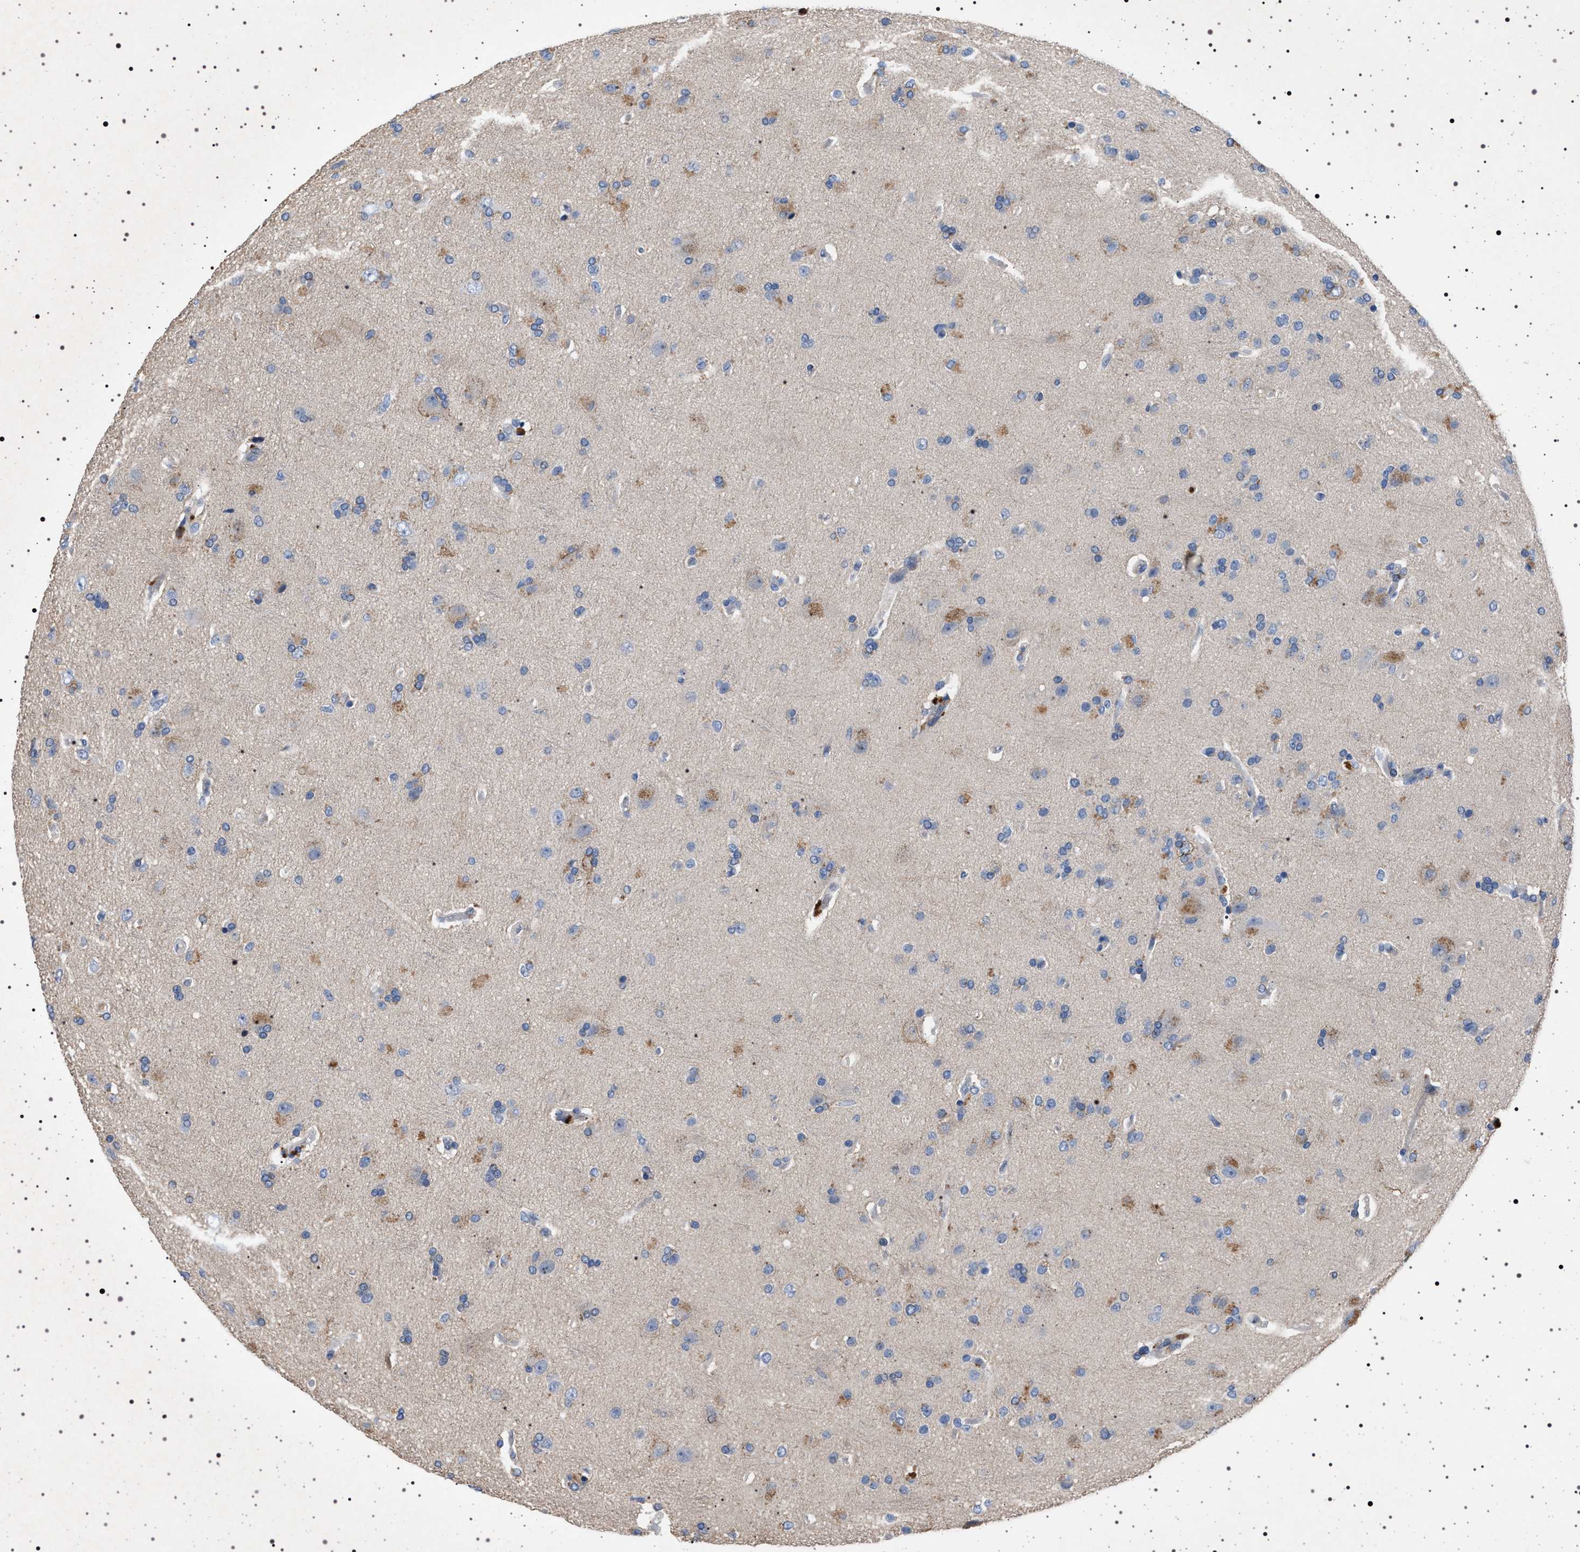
{"staining": {"intensity": "moderate", "quantity": "<25%", "location": "cytoplasmic/membranous"}, "tissue": "glioma", "cell_type": "Tumor cells", "image_type": "cancer", "snomed": [{"axis": "morphology", "description": "Glioma, malignant, High grade"}, {"axis": "topography", "description": "Brain"}], "caption": "Immunohistochemical staining of malignant glioma (high-grade) demonstrates moderate cytoplasmic/membranous protein positivity in approximately <25% of tumor cells.", "gene": "NAT9", "patient": {"sex": "male", "age": 72}}